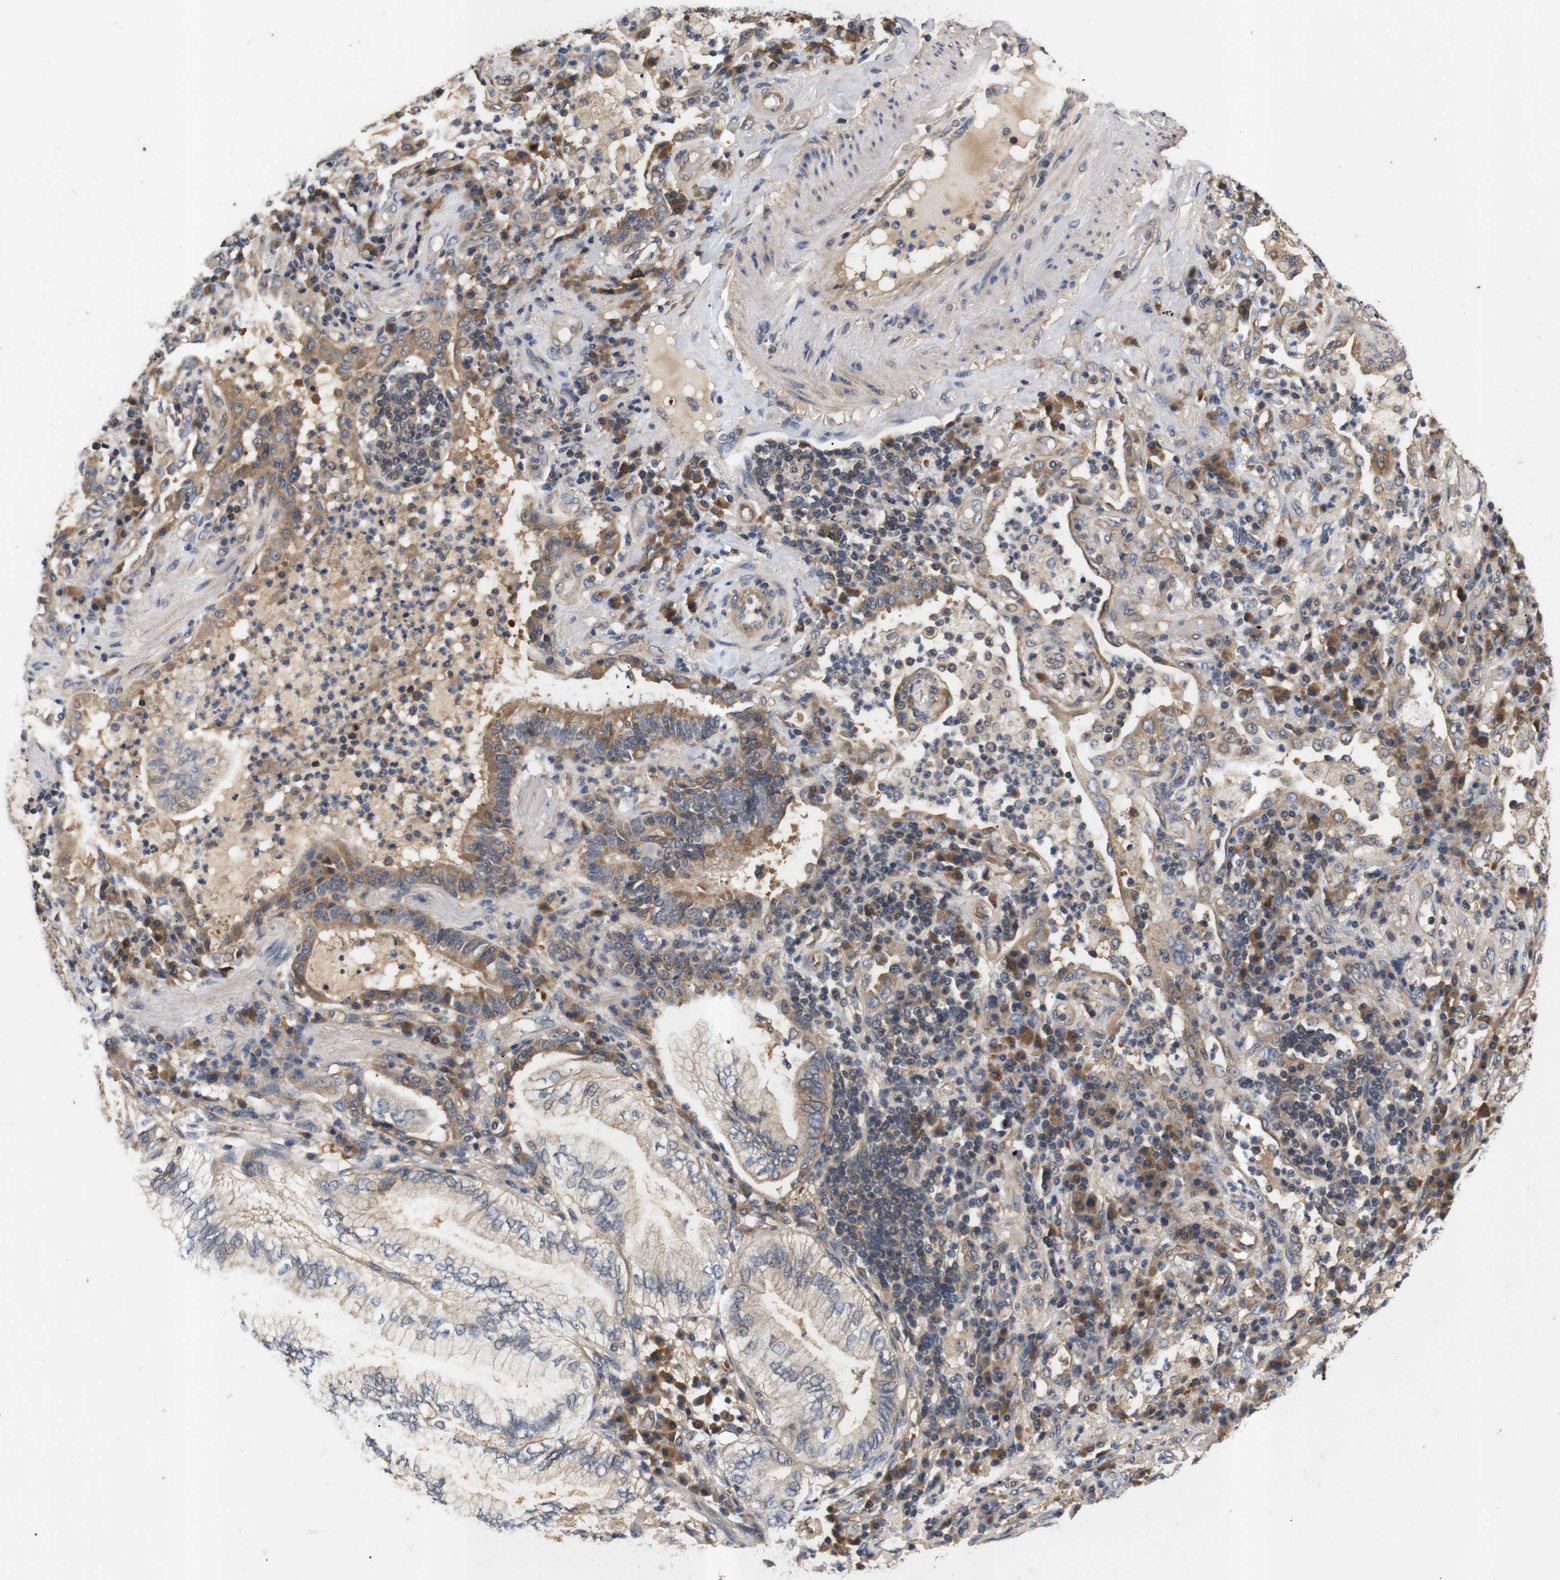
{"staining": {"intensity": "moderate", "quantity": "25%-75%", "location": "cytoplasmic/membranous"}, "tissue": "lung cancer", "cell_type": "Tumor cells", "image_type": "cancer", "snomed": [{"axis": "morphology", "description": "Normal tissue, NOS"}, {"axis": "morphology", "description": "Adenocarcinoma, NOS"}, {"axis": "topography", "description": "Bronchus"}, {"axis": "topography", "description": "Lung"}], "caption": "Immunohistochemistry (IHC) (DAB) staining of human lung cancer (adenocarcinoma) shows moderate cytoplasmic/membranous protein expression in approximately 25%-75% of tumor cells.", "gene": "RIPK1", "patient": {"sex": "female", "age": 70}}